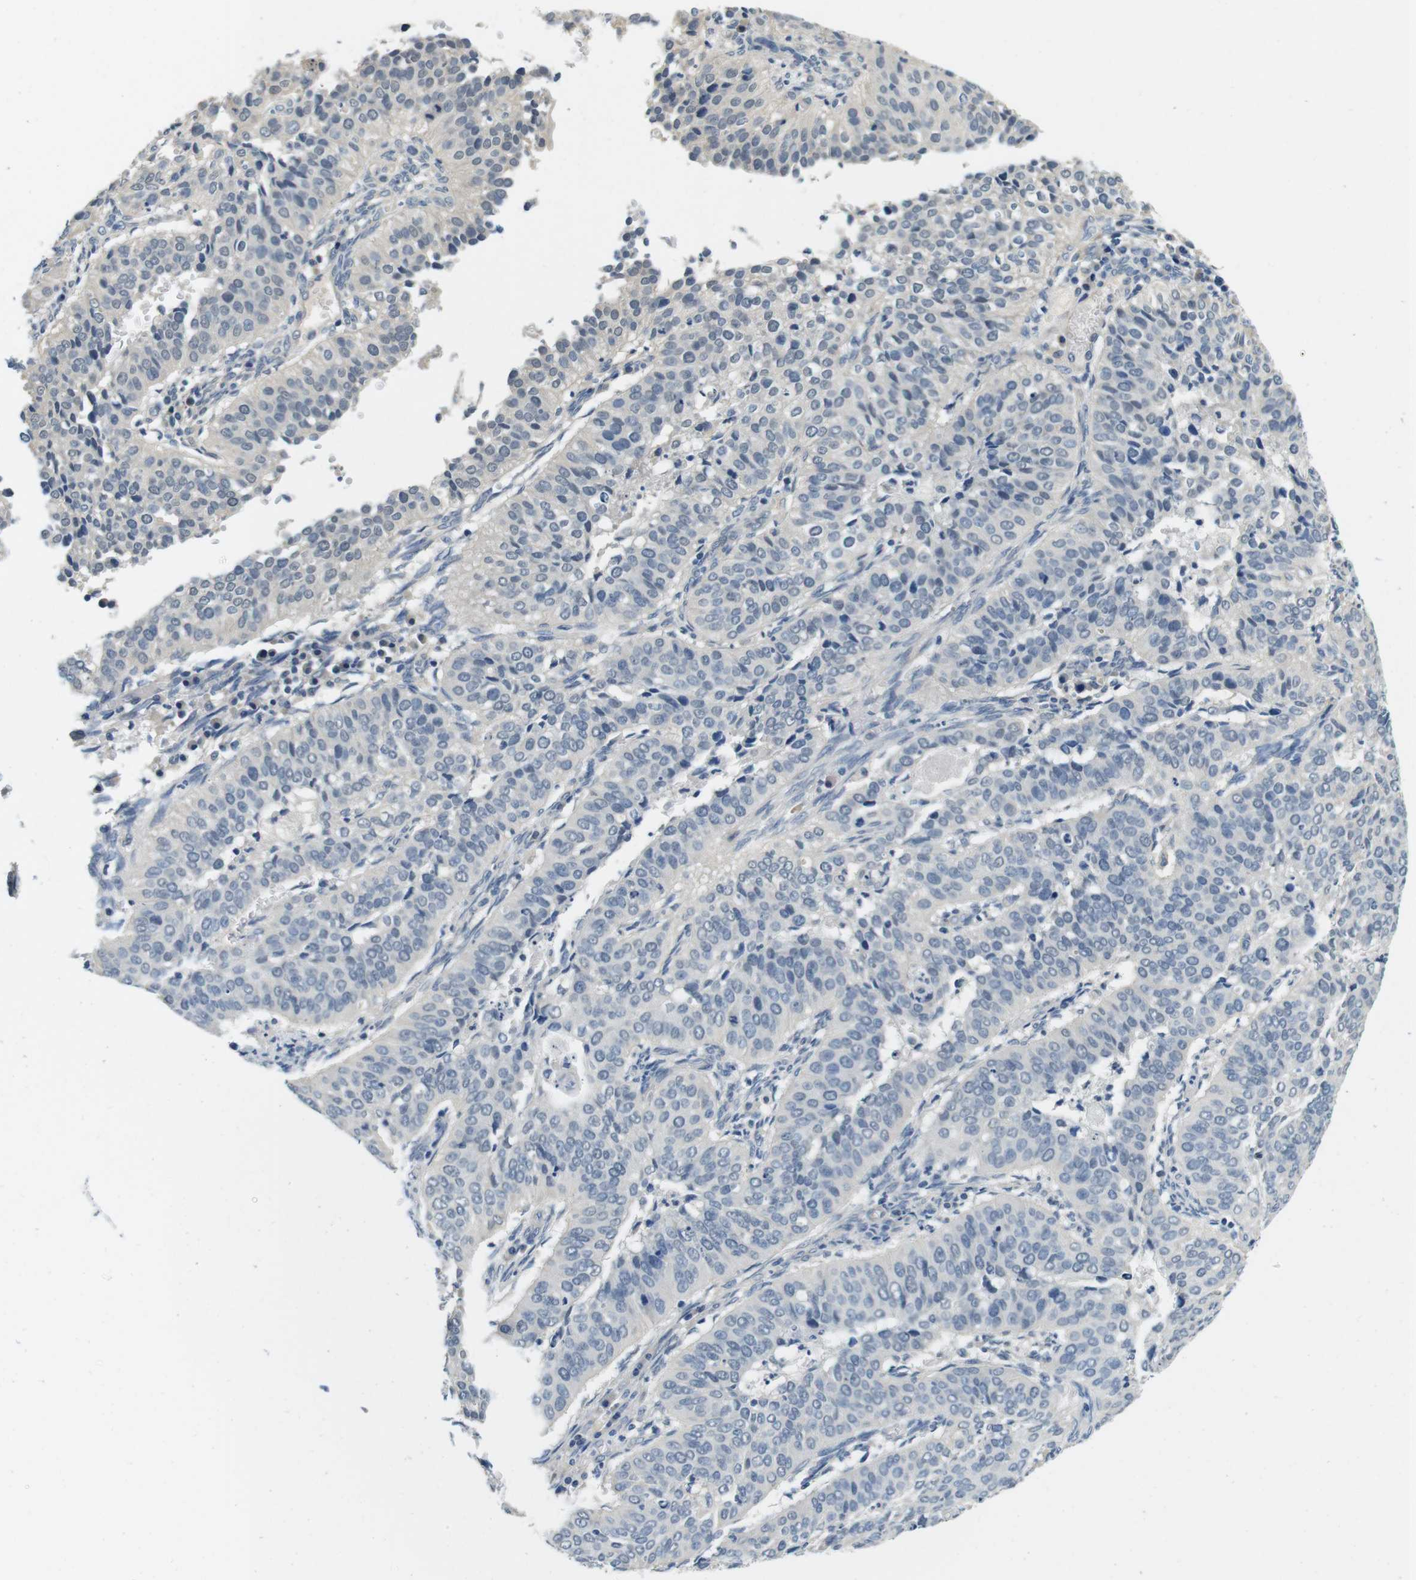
{"staining": {"intensity": "negative", "quantity": "none", "location": "none"}, "tissue": "cervical cancer", "cell_type": "Tumor cells", "image_type": "cancer", "snomed": [{"axis": "morphology", "description": "Normal tissue, NOS"}, {"axis": "morphology", "description": "Squamous cell carcinoma, NOS"}, {"axis": "topography", "description": "Cervix"}], "caption": "High power microscopy micrograph of an immunohistochemistry (IHC) photomicrograph of cervical squamous cell carcinoma, revealing no significant staining in tumor cells.", "gene": "DTNA", "patient": {"sex": "female", "age": 39}}